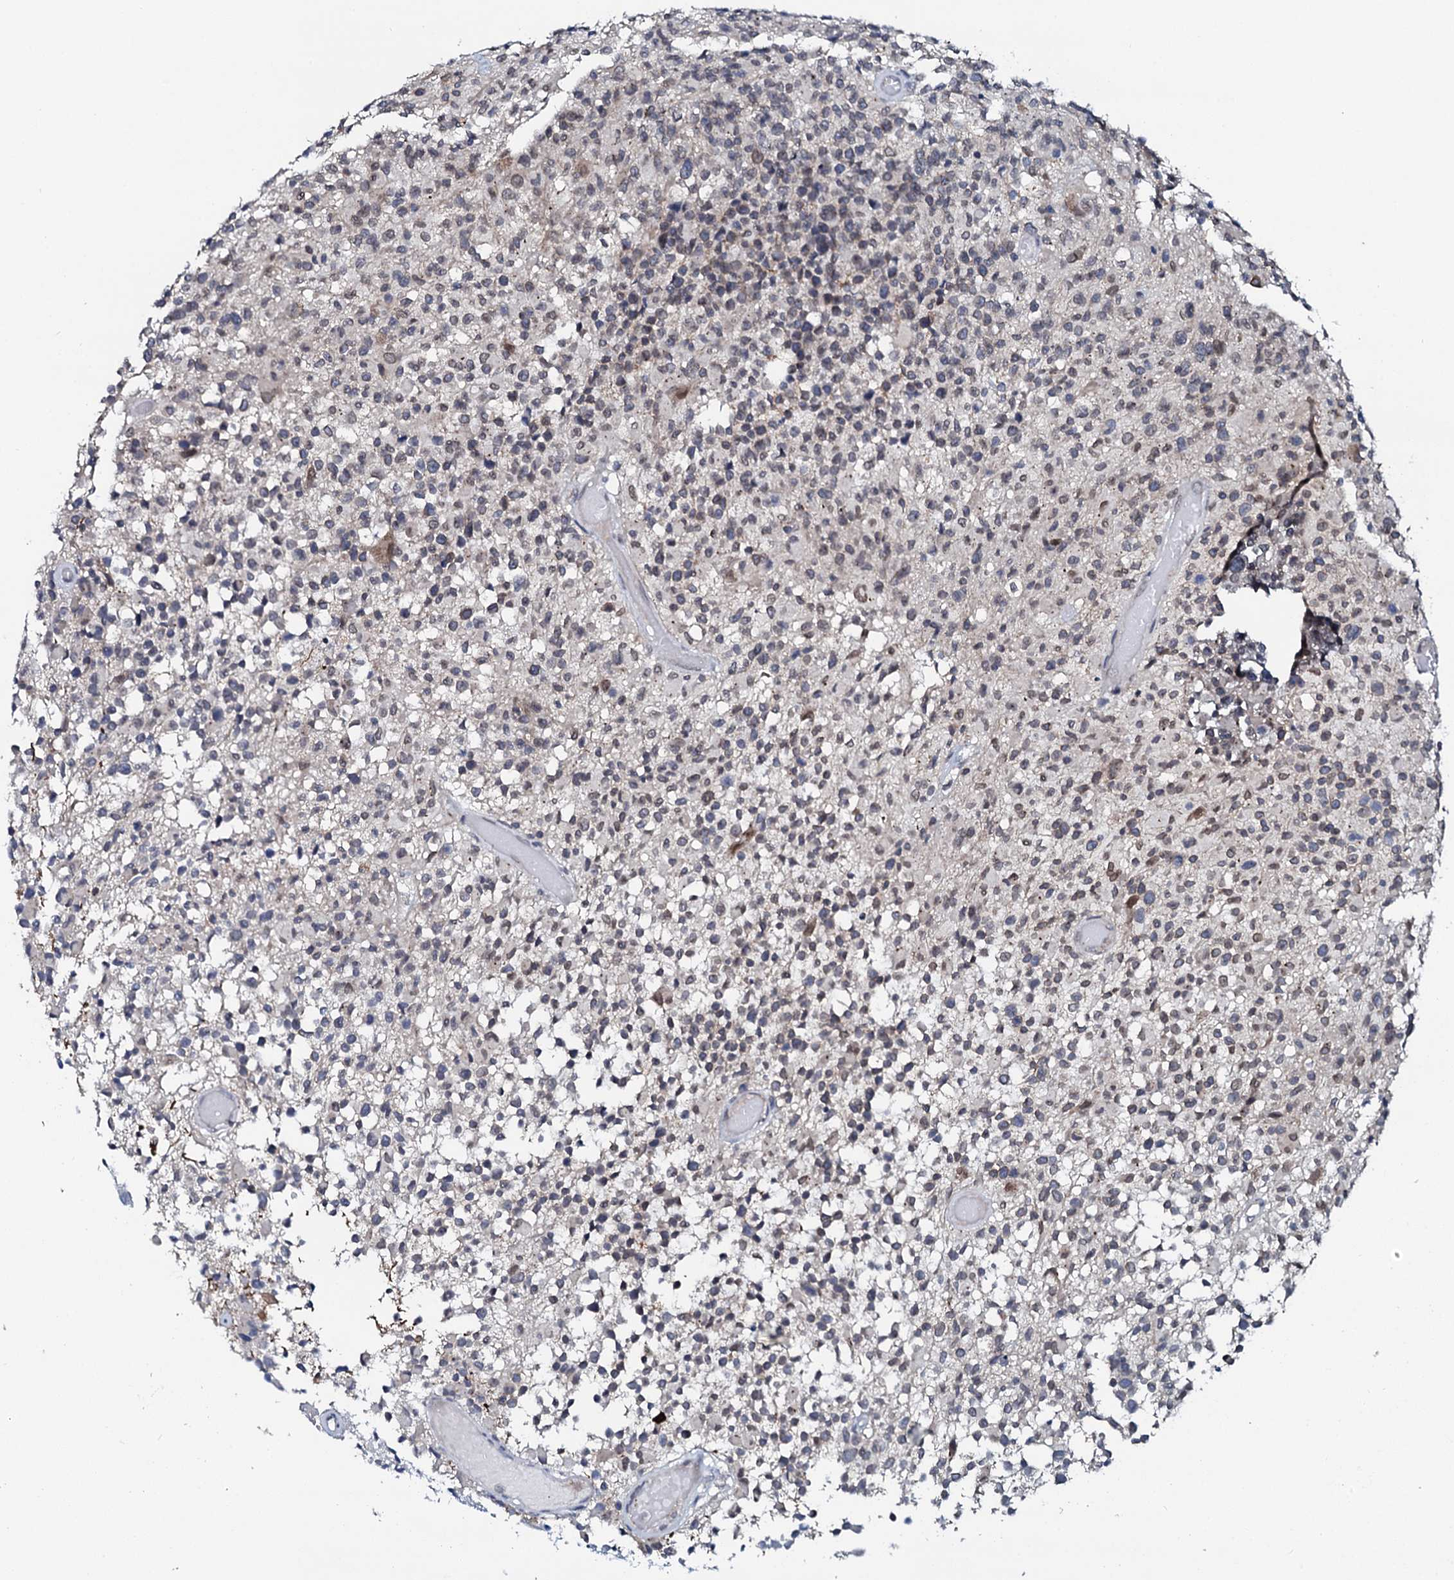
{"staining": {"intensity": "weak", "quantity": "<25%", "location": "nuclear"}, "tissue": "glioma", "cell_type": "Tumor cells", "image_type": "cancer", "snomed": [{"axis": "morphology", "description": "Glioma, malignant, High grade"}, {"axis": "morphology", "description": "Glioblastoma, NOS"}, {"axis": "topography", "description": "Brain"}], "caption": "DAB (3,3'-diaminobenzidine) immunohistochemical staining of human glioma shows no significant staining in tumor cells.", "gene": "SNTA1", "patient": {"sex": "male", "age": 60}}